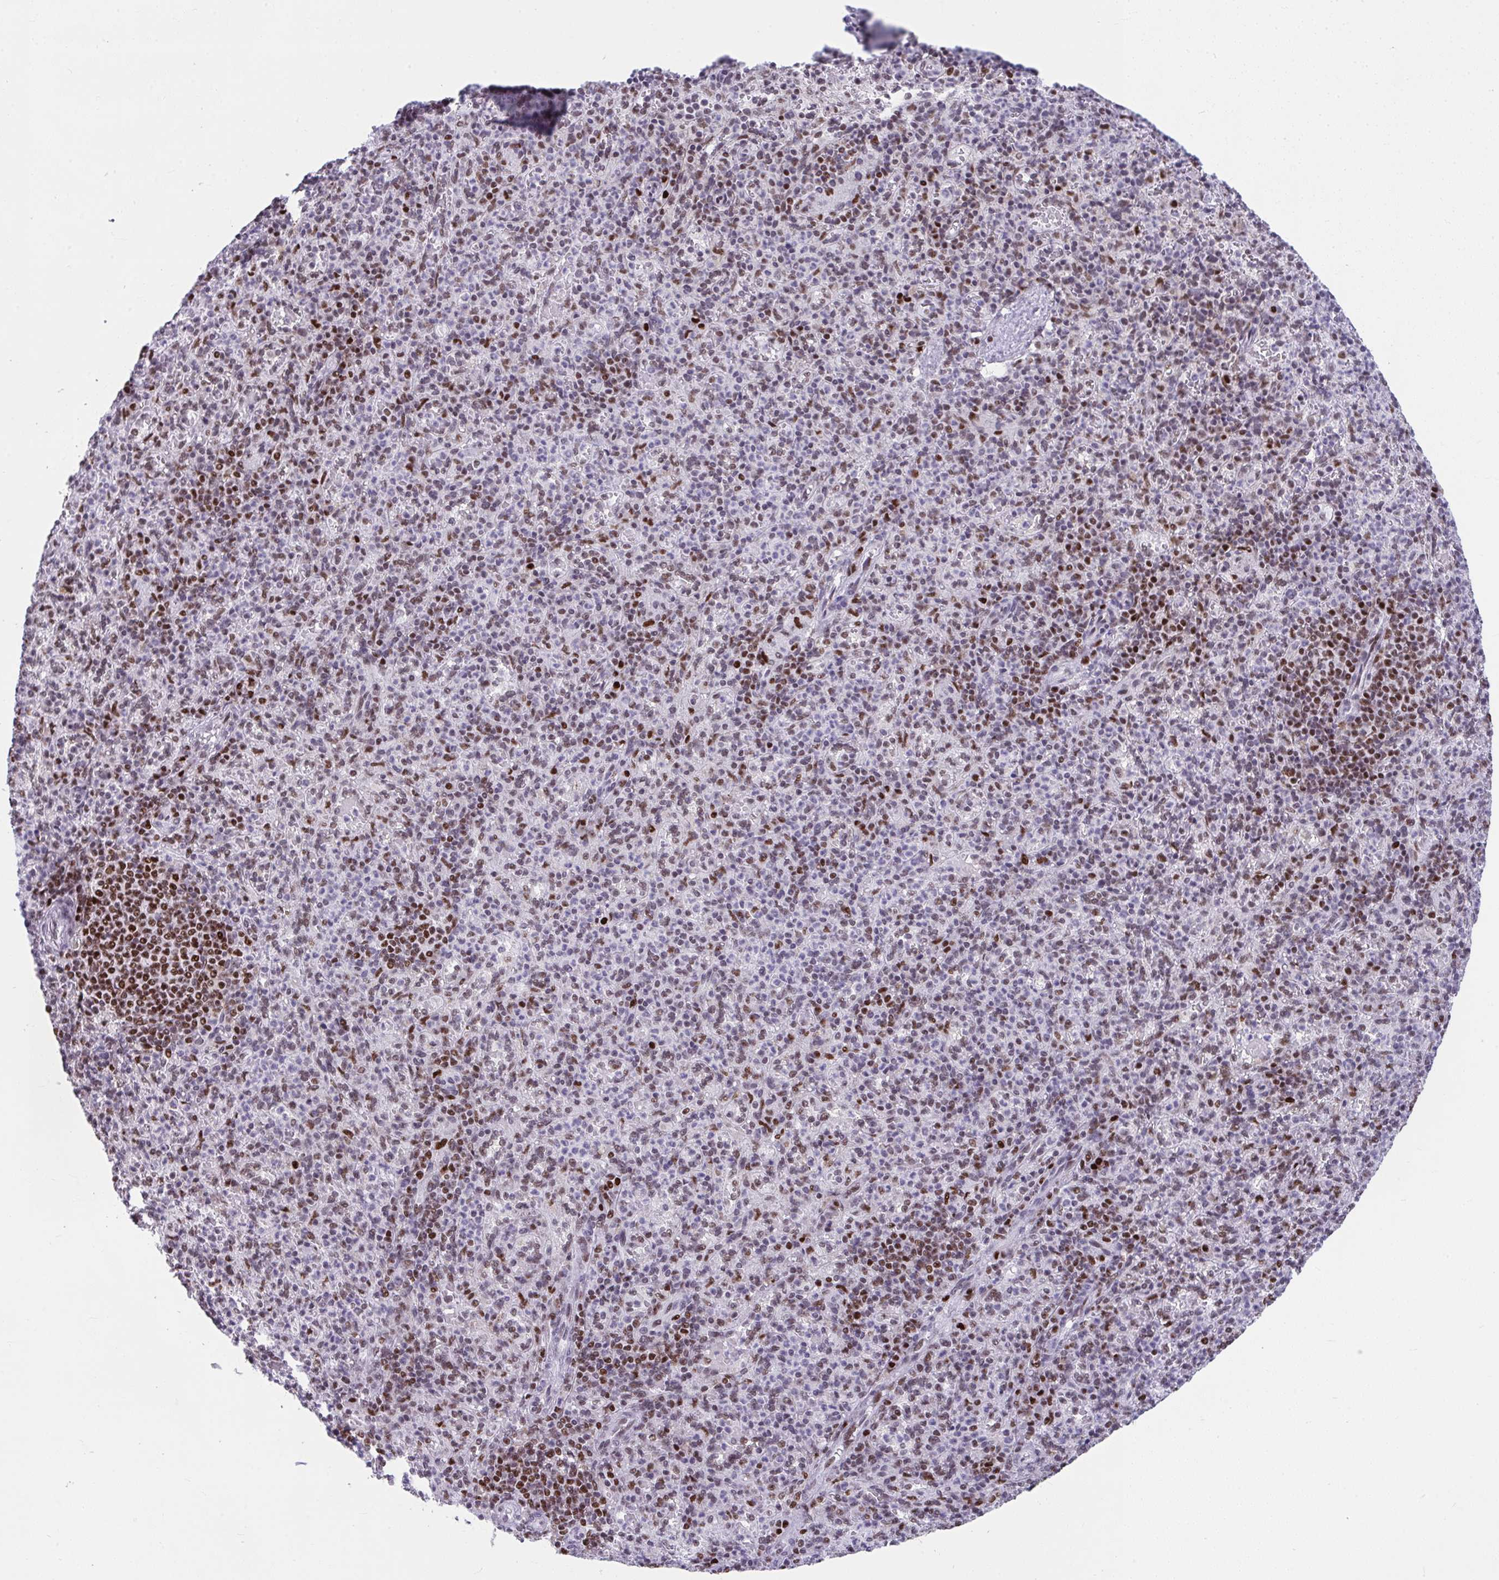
{"staining": {"intensity": "moderate", "quantity": "25%-75%", "location": "nuclear"}, "tissue": "spleen", "cell_type": "Cells in red pulp", "image_type": "normal", "snomed": [{"axis": "morphology", "description": "Normal tissue, NOS"}, {"axis": "topography", "description": "Spleen"}], "caption": "Approximately 25%-75% of cells in red pulp in unremarkable spleen show moderate nuclear protein positivity as visualized by brown immunohistochemical staining.", "gene": "SLC35C2", "patient": {"sex": "female", "age": 74}}